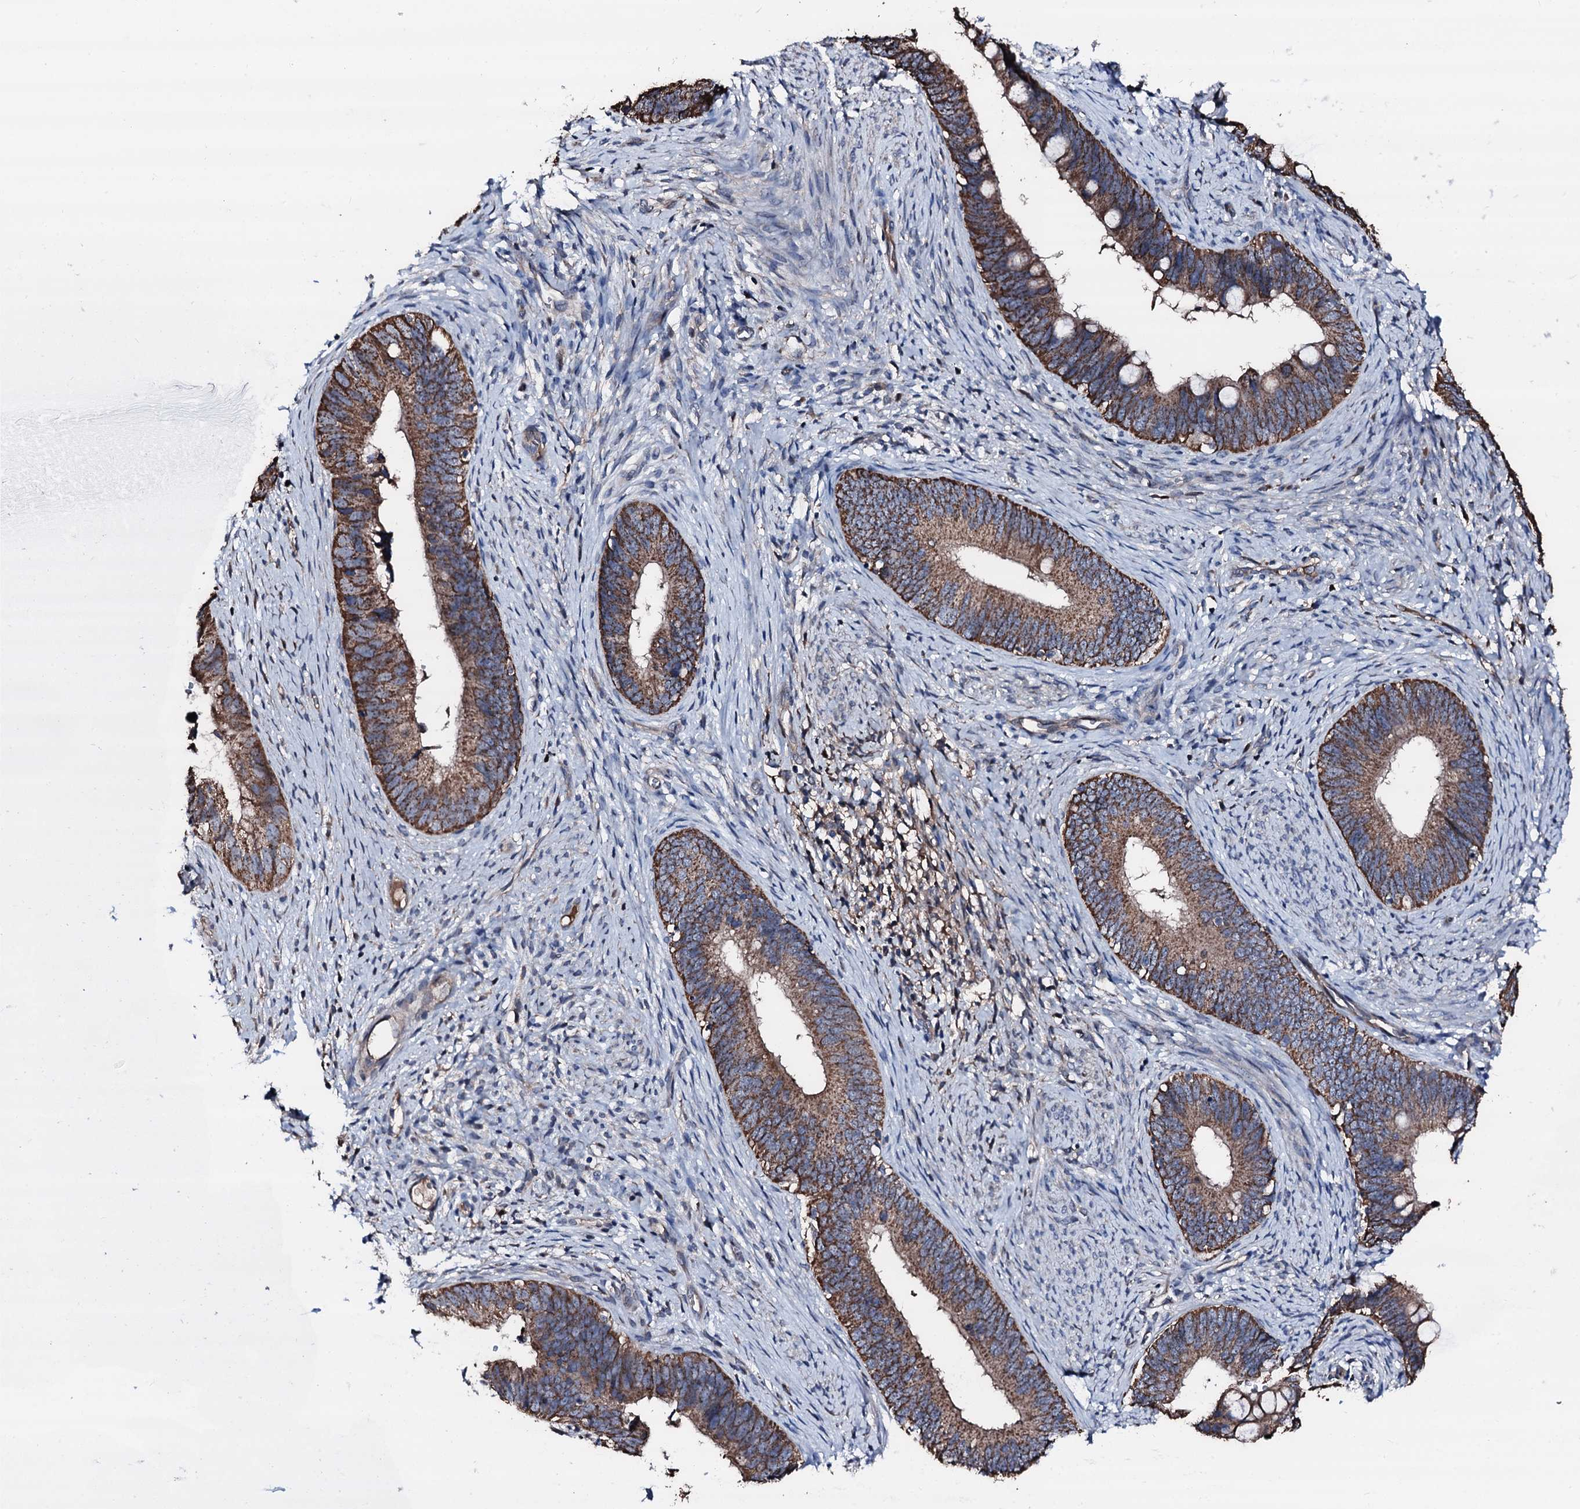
{"staining": {"intensity": "moderate", "quantity": ">75%", "location": "cytoplasmic/membranous"}, "tissue": "cervical cancer", "cell_type": "Tumor cells", "image_type": "cancer", "snomed": [{"axis": "morphology", "description": "Adenocarcinoma, NOS"}, {"axis": "topography", "description": "Cervix"}], "caption": "Immunohistochemical staining of cervical cancer demonstrates medium levels of moderate cytoplasmic/membranous positivity in about >75% of tumor cells.", "gene": "TRAFD1", "patient": {"sex": "female", "age": 42}}